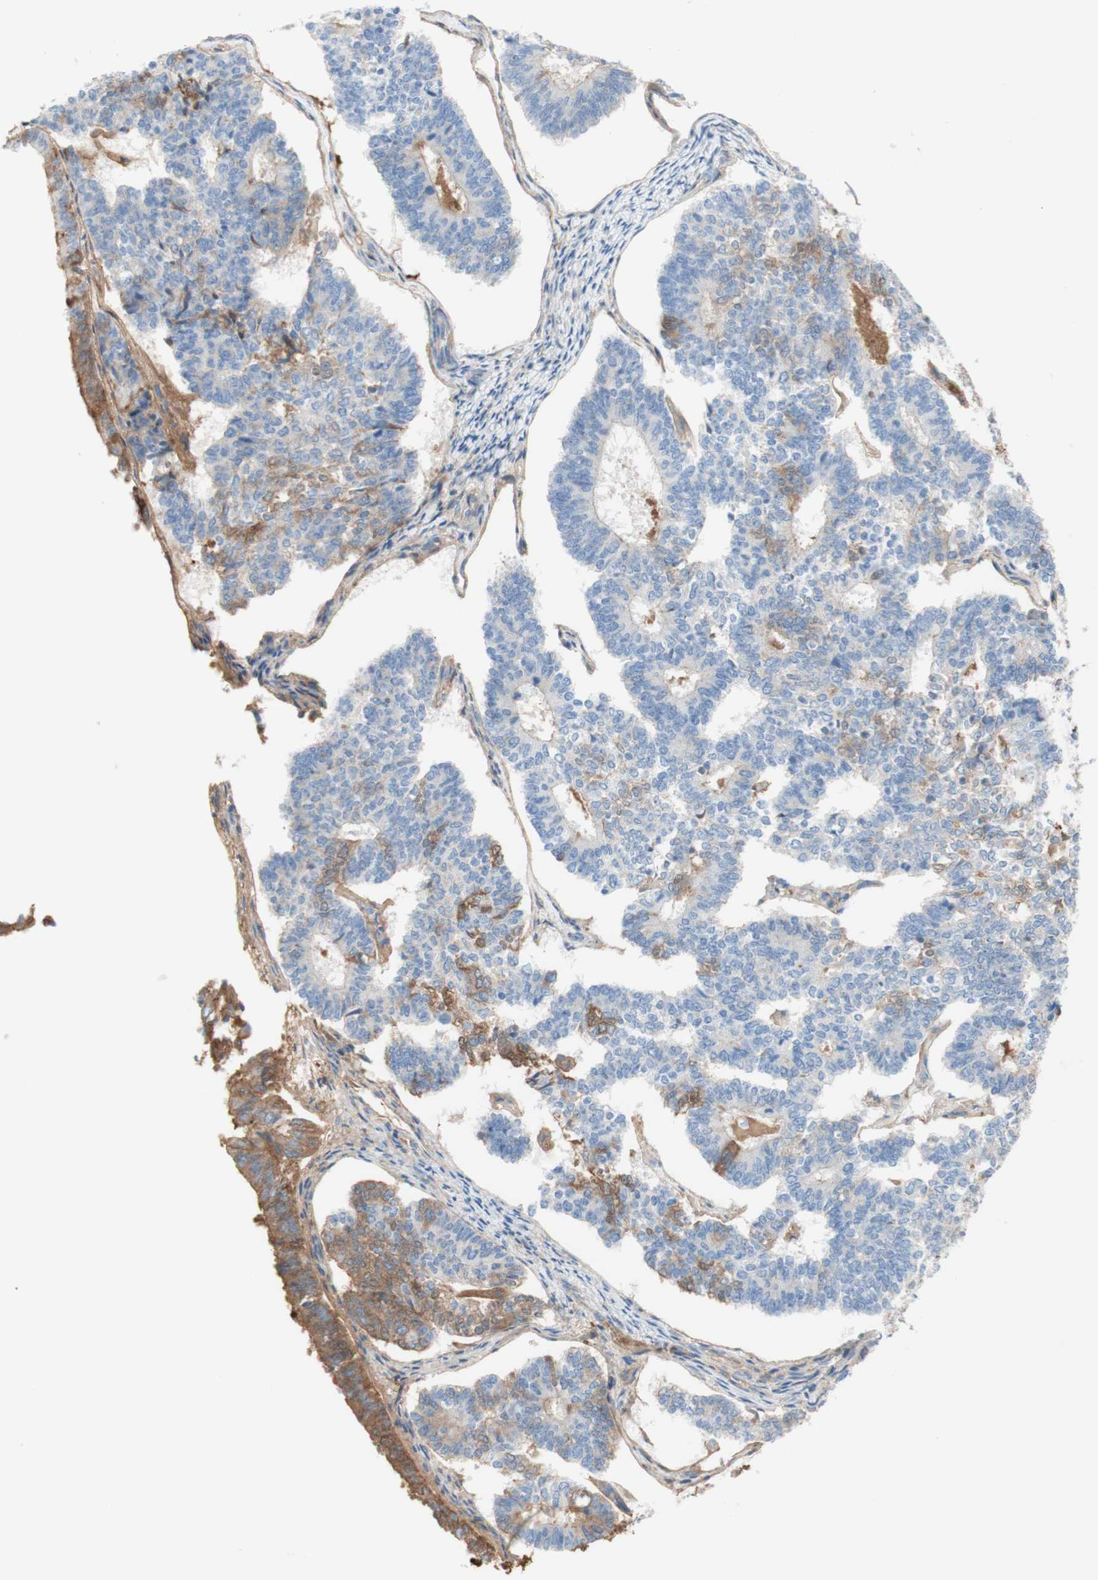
{"staining": {"intensity": "moderate", "quantity": "<25%", "location": "cytoplasmic/membranous"}, "tissue": "endometrial cancer", "cell_type": "Tumor cells", "image_type": "cancer", "snomed": [{"axis": "morphology", "description": "Adenocarcinoma, NOS"}, {"axis": "topography", "description": "Endometrium"}], "caption": "Approximately <25% of tumor cells in human endometrial cancer (adenocarcinoma) reveal moderate cytoplasmic/membranous protein expression as visualized by brown immunohistochemical staining.", "gene": "KNG1", "patient": {"sex": "female", "age": 70}}